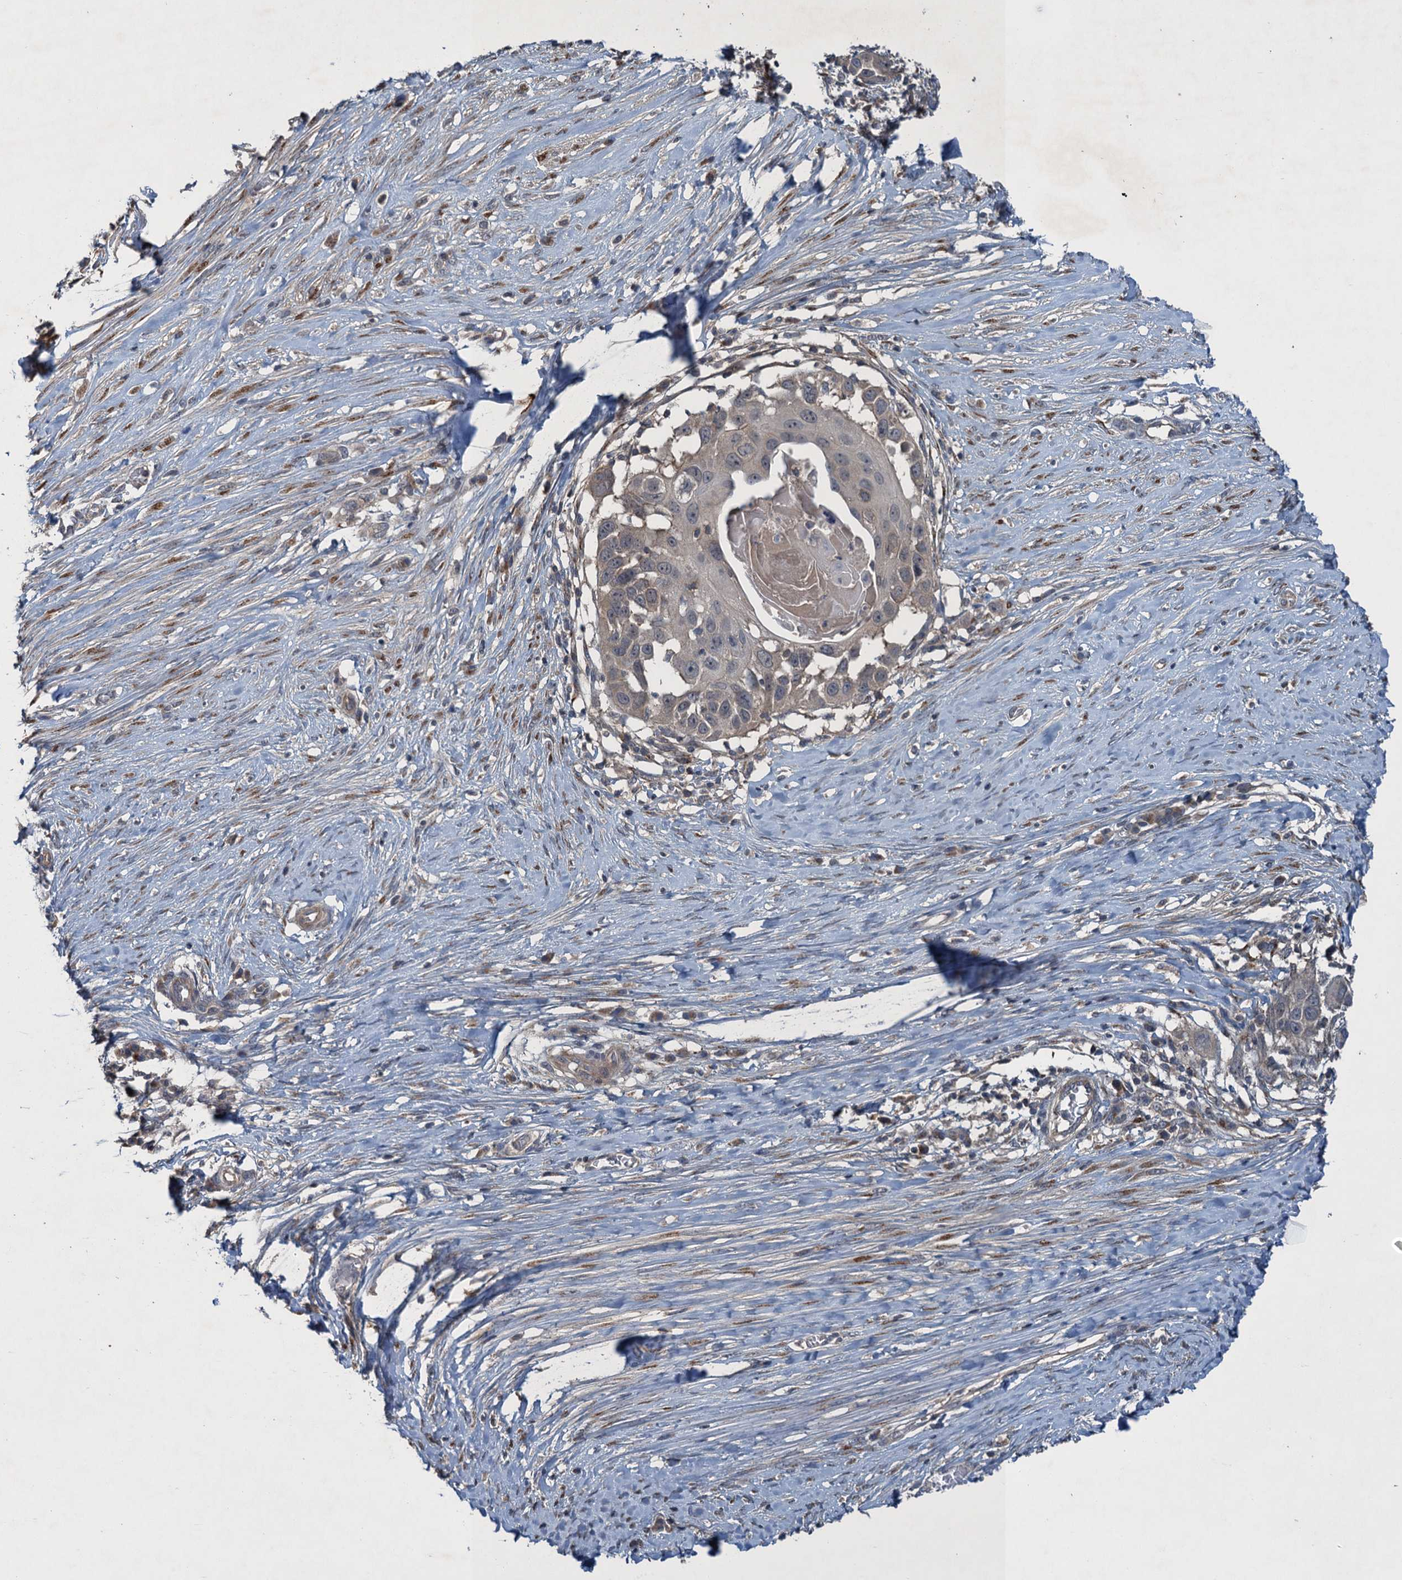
{"staining": {"intensity": "weak", "quantity": "<25%", "location": "cytoplasmic/membranous"}, "tissue": "skin cancer", "cell_type": "Tumor cells", "image_type": "cancer", "snomed": [{"axis": "morphology", "description": "Squamous cell carcinoma, NOS"}, {"axis": "topography", "description": "Skin"}], "caption": "Skin cancer stained for a protein using immunohistochemistry reveals no positivity tumor cells.", "gene": "RNF165", "patient": {"sex": "female", "age": 44}}